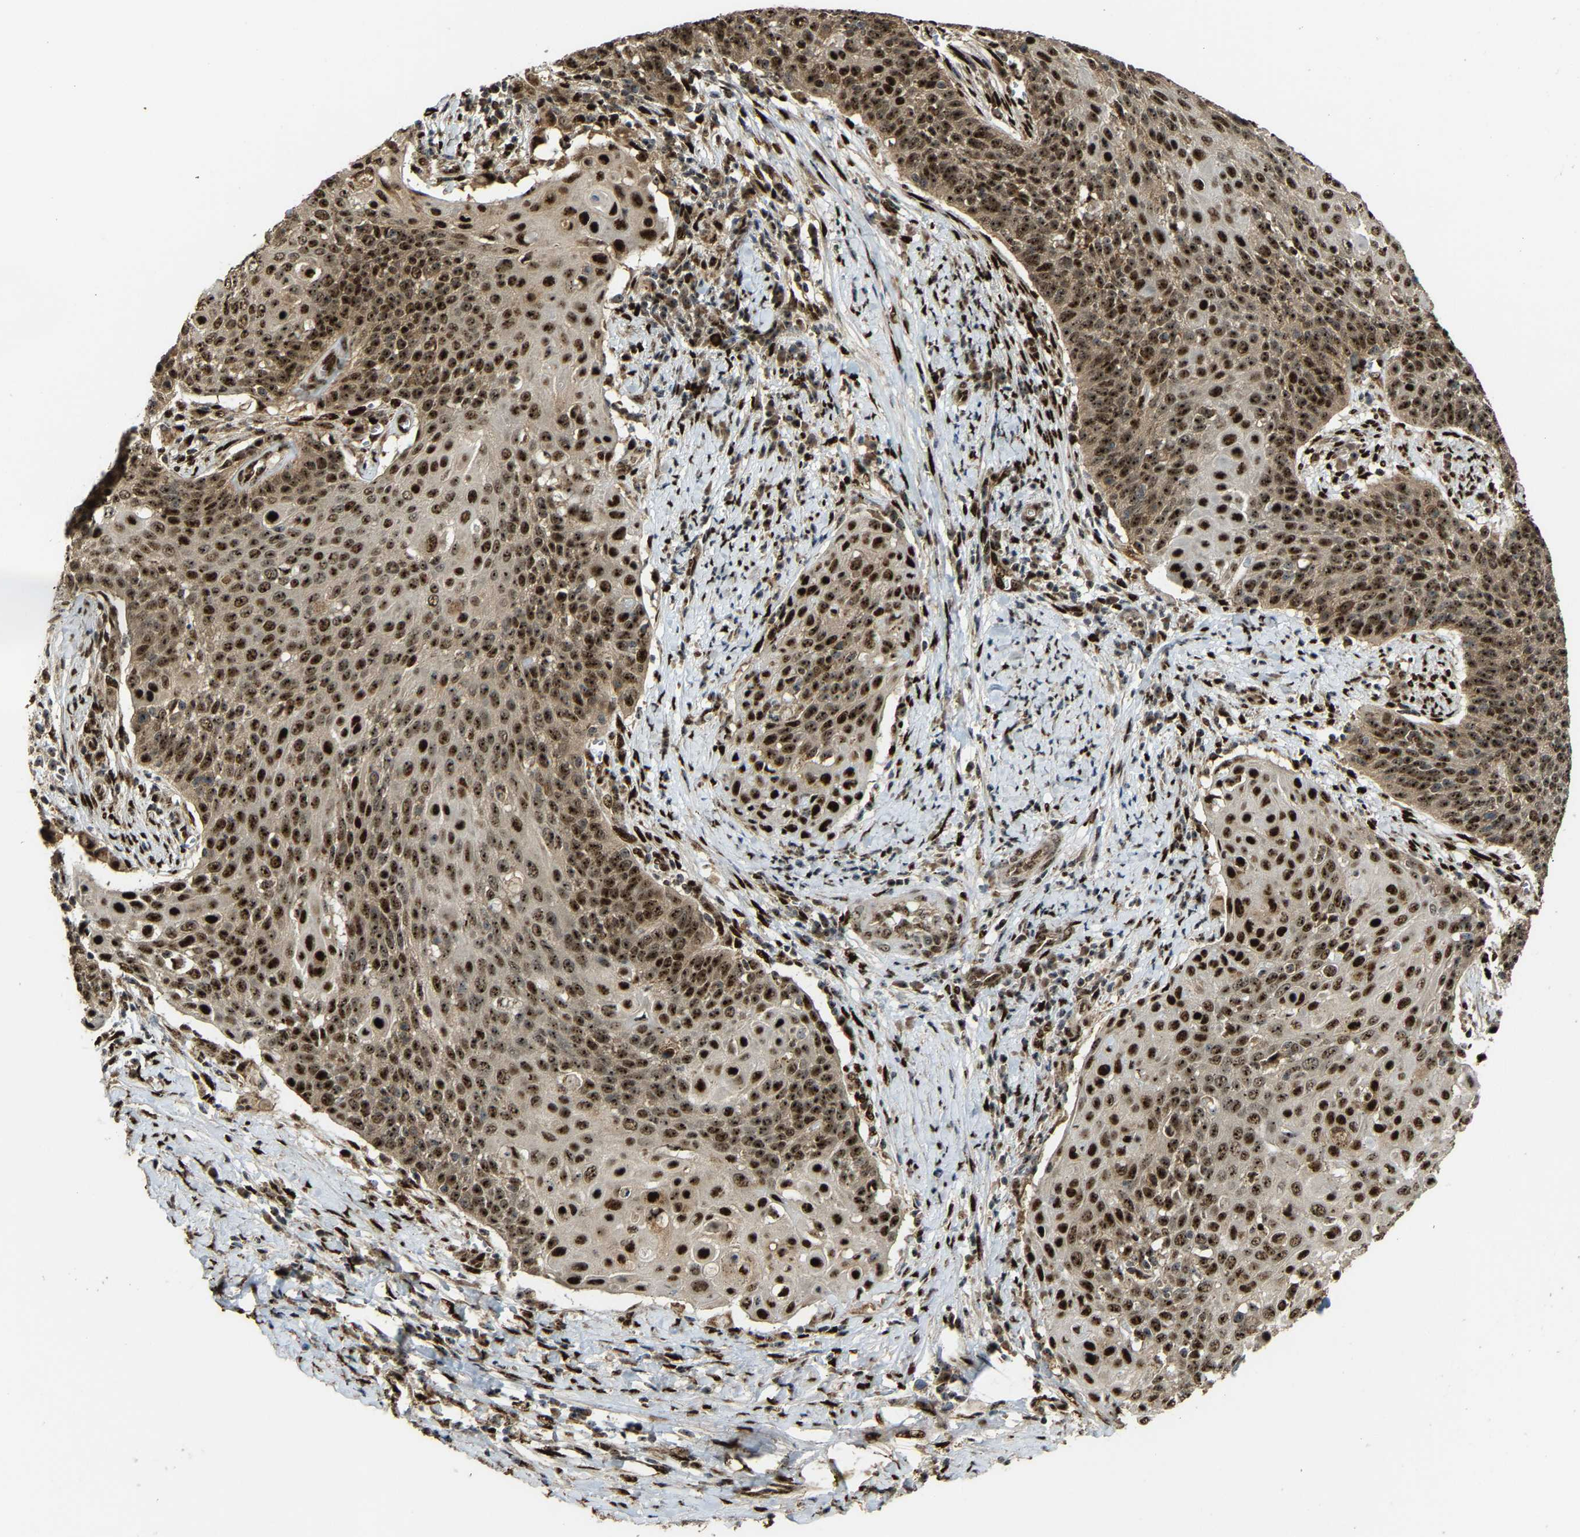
{"staining": {"intensity": "strong", "quantity": ">75%", "location": "cytoplasmic/membranous,nuclear"}, "tissue": "cervical cancer", "cell_type": "Tumor cells", "image_type": "cancer", "snomed": [{"axis": "morphology", "description": "Squamous cell carcinoma, NOS"}, {"axis": "topography", "description": "Cervix"}], "caption": "Immunohistochemical staining of human cervical squamous cell carcinoma shows strong cytoplasmic/membranous and nuclear protein staining in about >75% of tumor cells.", "gene": "ZNF687", "patient": {"sex": "female", "age": 39}}